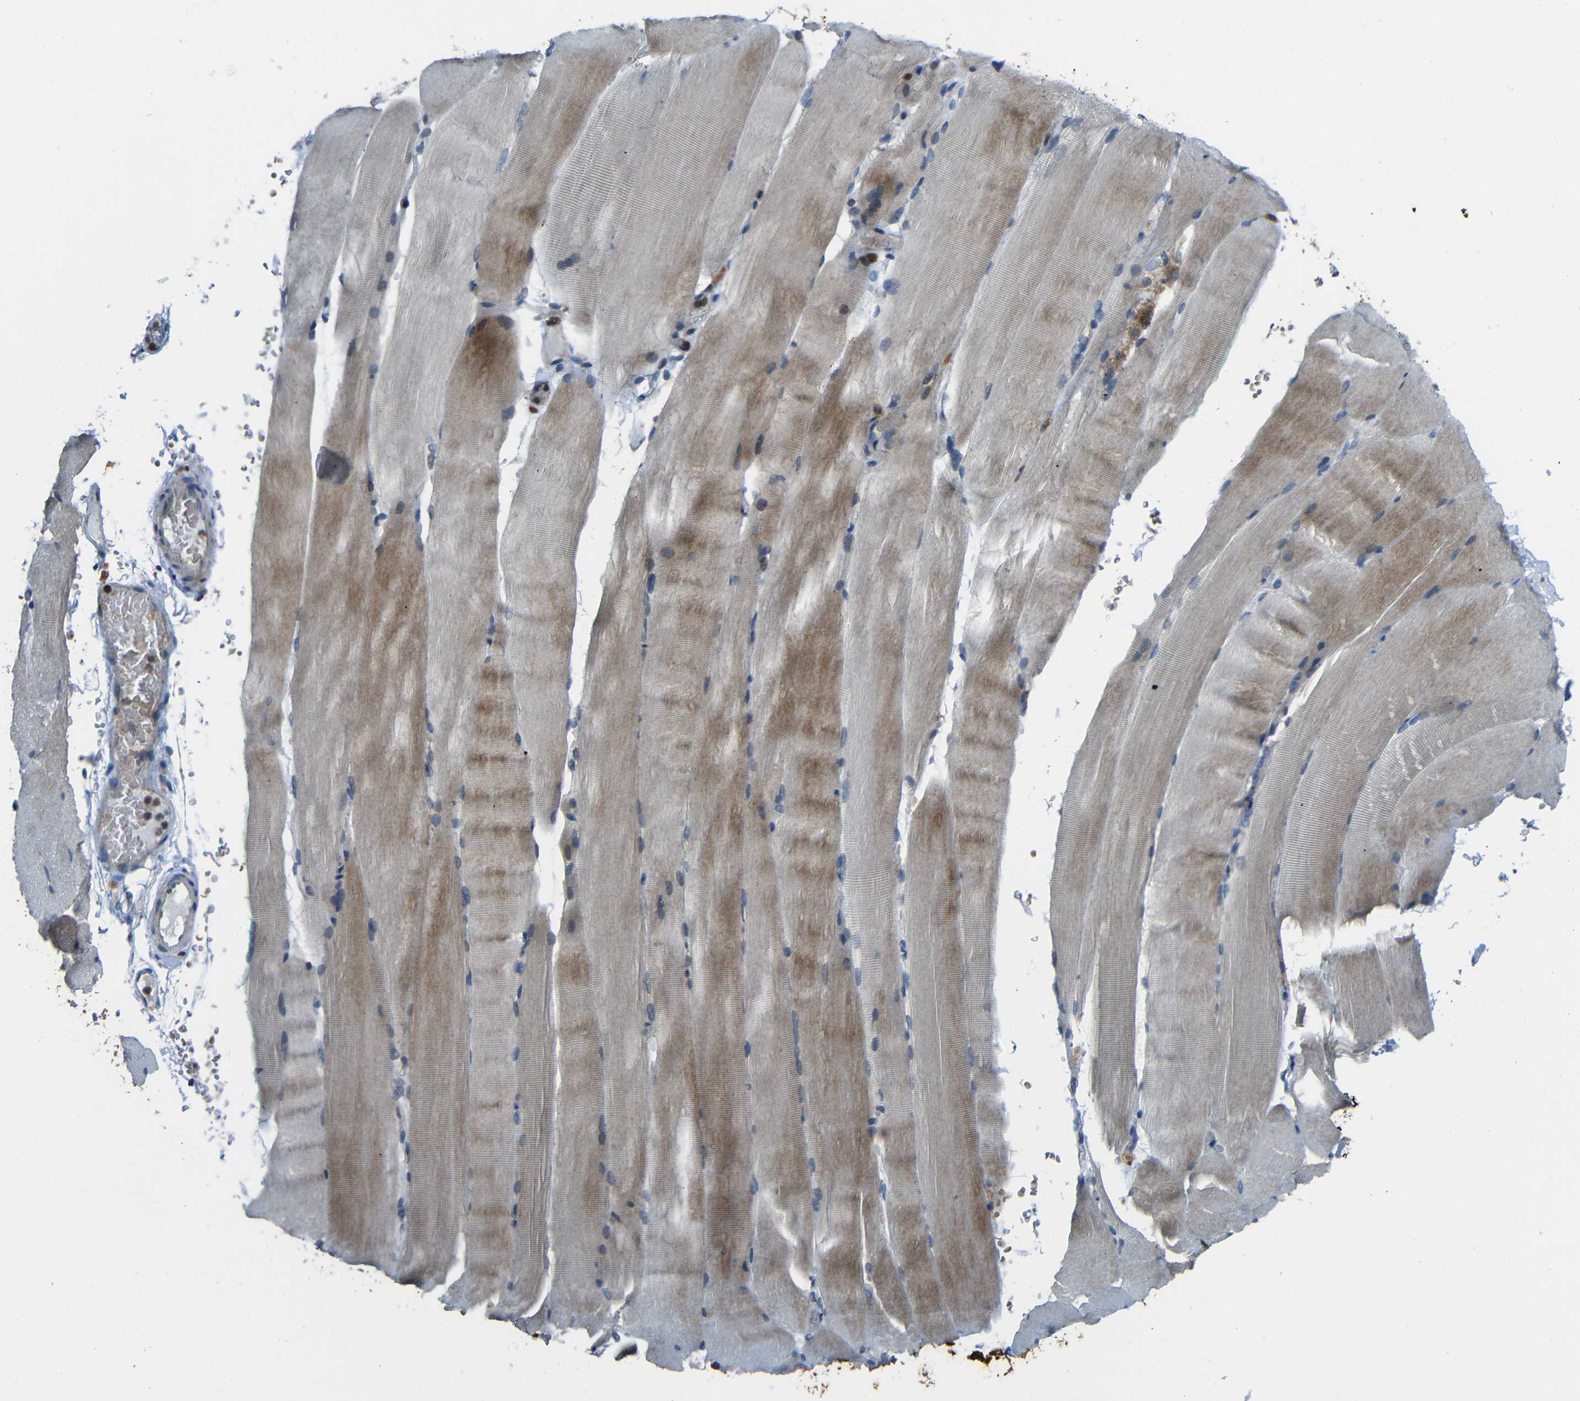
{"staining": {"intensity": "moderate", "quantity": "<25%", "location": "cytoplasmic/membranous"}, "tissue": "skeletal muscle", "cell_type": "Myocytes", "image_type": "normal", "snomed": [{"axis": "morphology", "description": "Normal tissue, NOS"}, {"axis": "topography", "description": "Skeletal muscle"}, {"axis": "topography", "description": "Parathyroid gland"}], "caption": "Protein staining shows moderate cytoplasmic/membranous staining in approximately <25% of myocytes in unremarkable skeletal muscle.", "gene": "DNAJC5", "patient": {"sex": "female", "age": 37}}